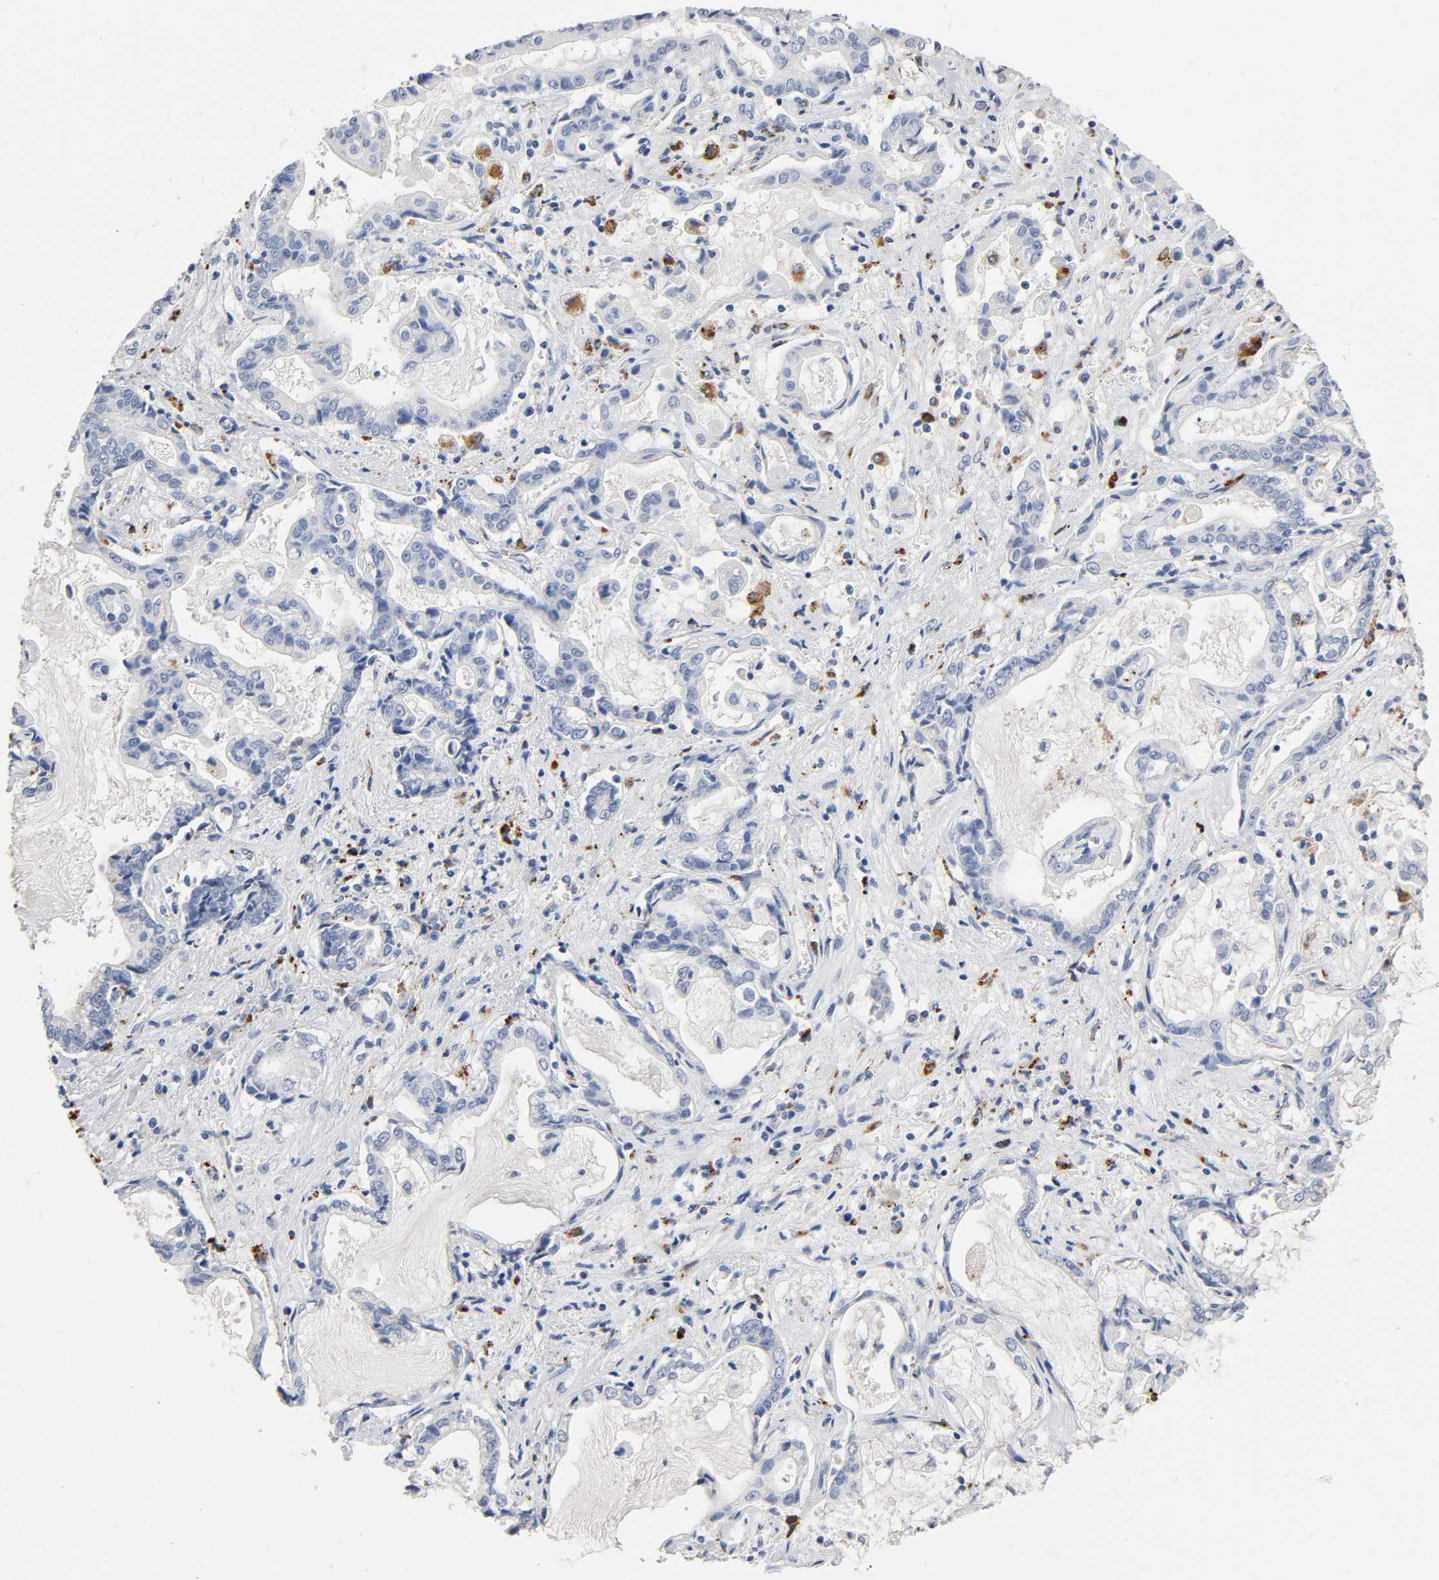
{"staining": {"intensity": "negative", "quantity": "none", "location": "none"}, "tissue": "liver cancer", "cell_type": "Tumor cells", "image_type": "cancer", "snomed": [{"axis": "morphology", "description": "Cholangiocarcinoma"}, {"axis": "topography", "description": "Liver"}], "caption": "Tumor cells show no significant protein expression in liver cholangiocarcinoma.", "gene": "PLP1", "patient": {"sex": "male", "age": 57}}